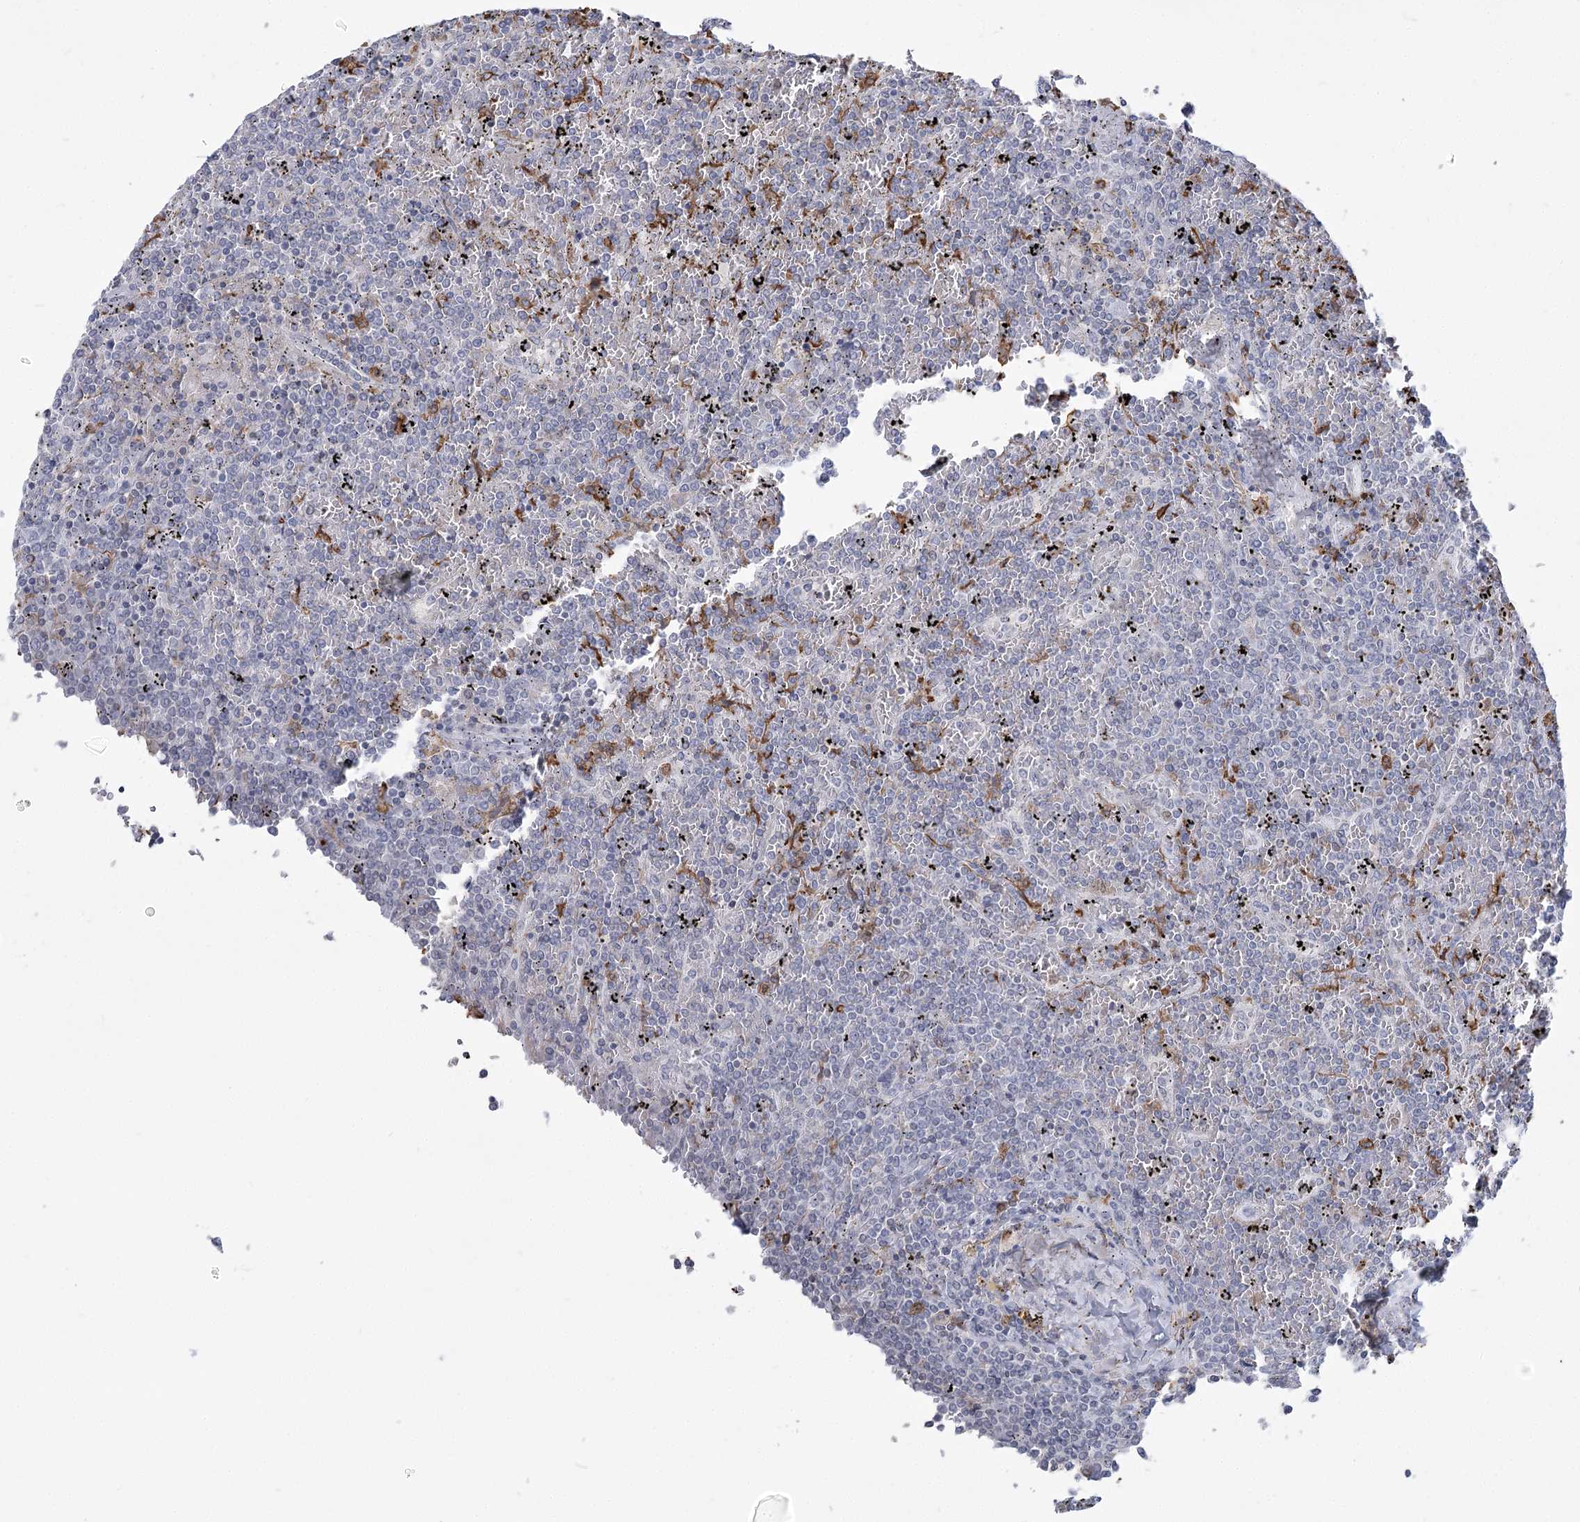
{"staining": {"intensity": "negative", "quantity": "none", "location": "none"}, "tissue": "lymphoma", "cell_type": "Tumor cells", "image_type": "cancer", "snomed": [{"axis": "morphology", "description": "Malignant lymphoma, non-Hodgkin's type, Low grade"}, {"axis": "topography", "description": "Spleen"}], "caption": "The image exhibits no significant staining in tumor cells of lymphoma.", "gene": "C11orf1", "patient": {"sex": "female", "age": 19}}